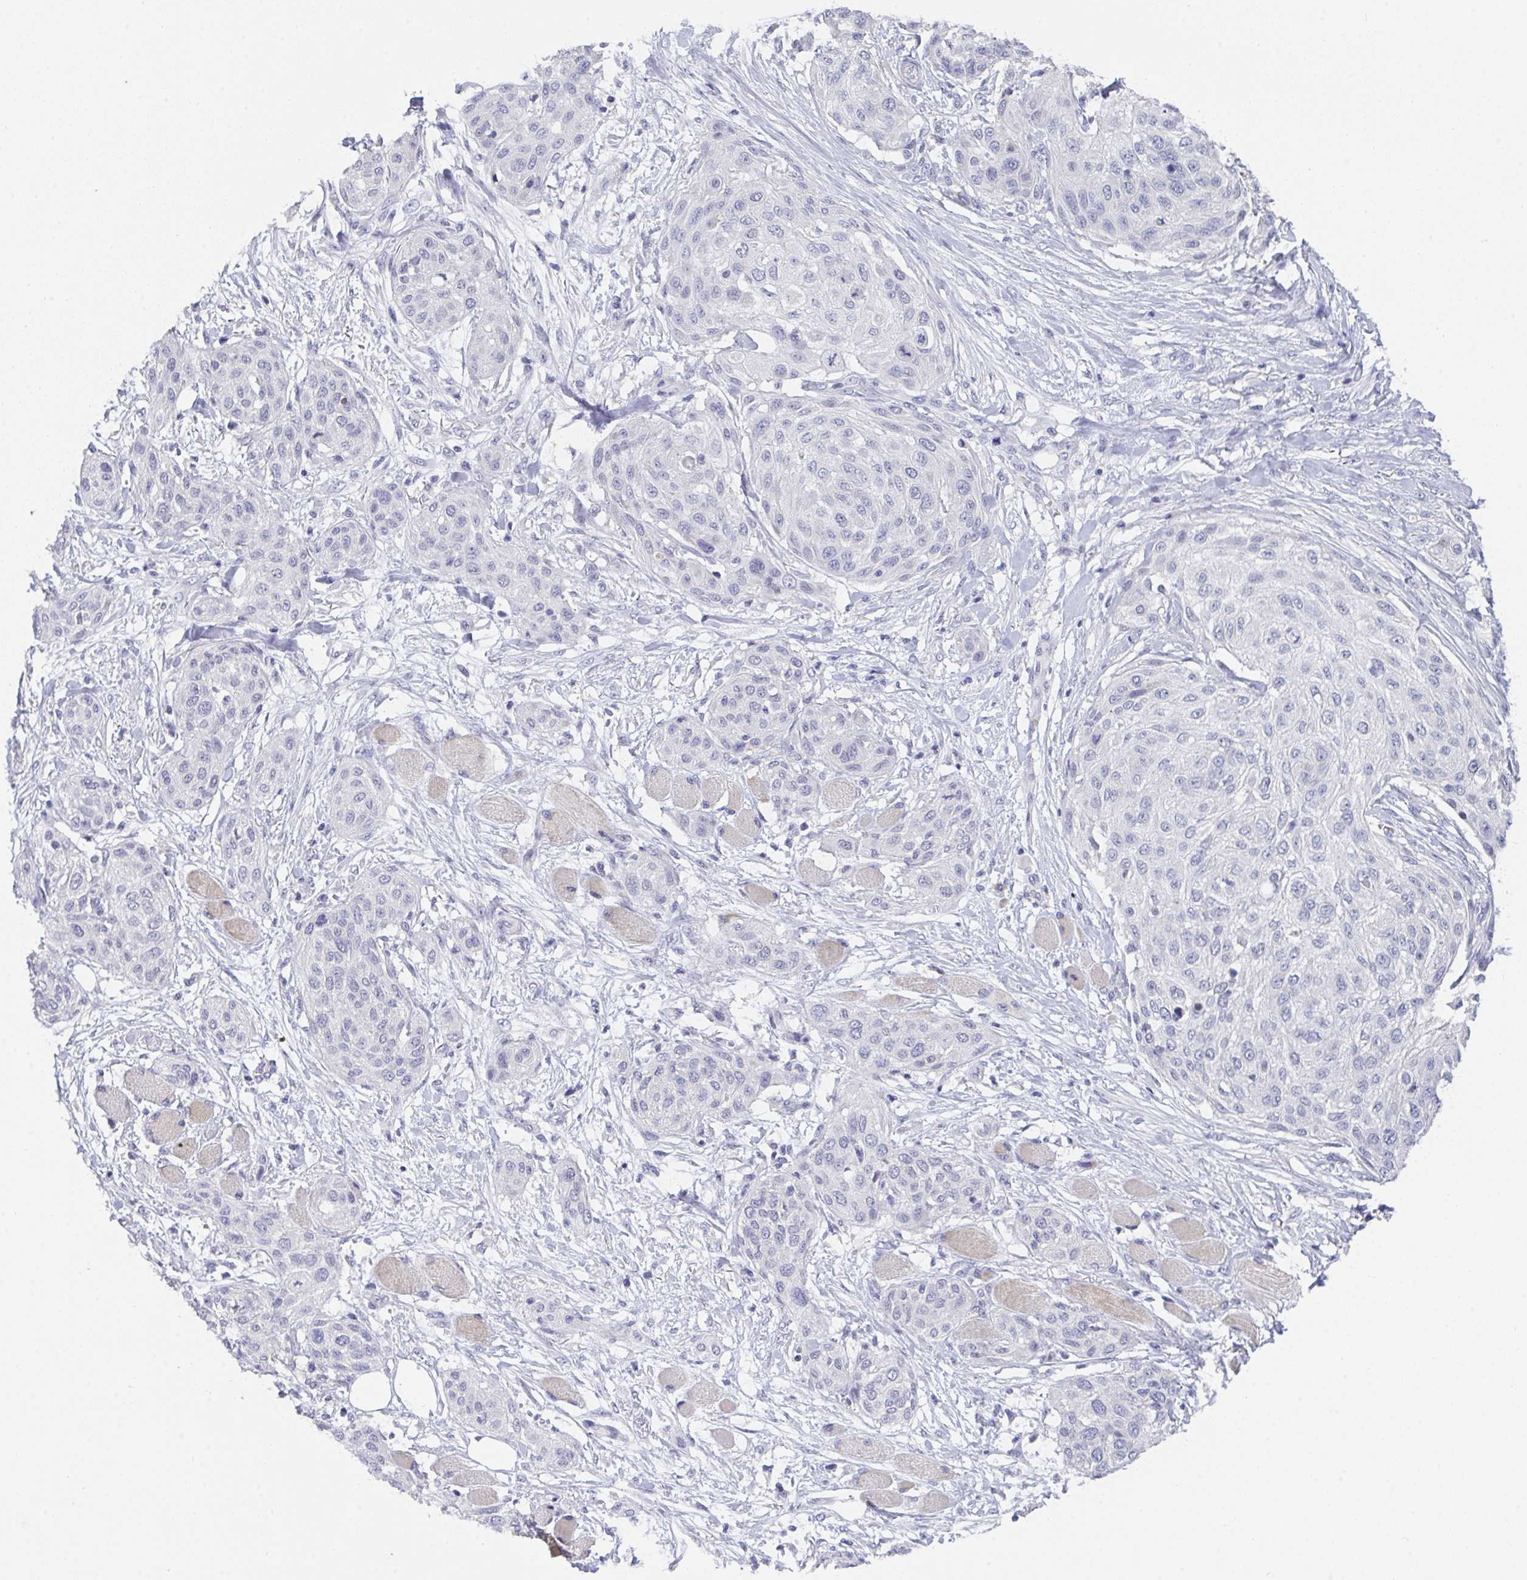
{"staining": {"intensity": "negative", "quantity": "none", "location": "none"}, "tissue": "skin cancer", "cell_type": "Tumor cells", "image_type": "cancer", "snomed": [{"axis": "morphology", "description": "Squamous cell carcinoma, NOS"}, {"axis": "topography", "description": "Skin"}], "caption": "The image reveals no staining of tumor cells in skin cancer (squamous cell carcinoma).", "gene": "BMAL2", "patient": {"sex": "female", "age": 87}}